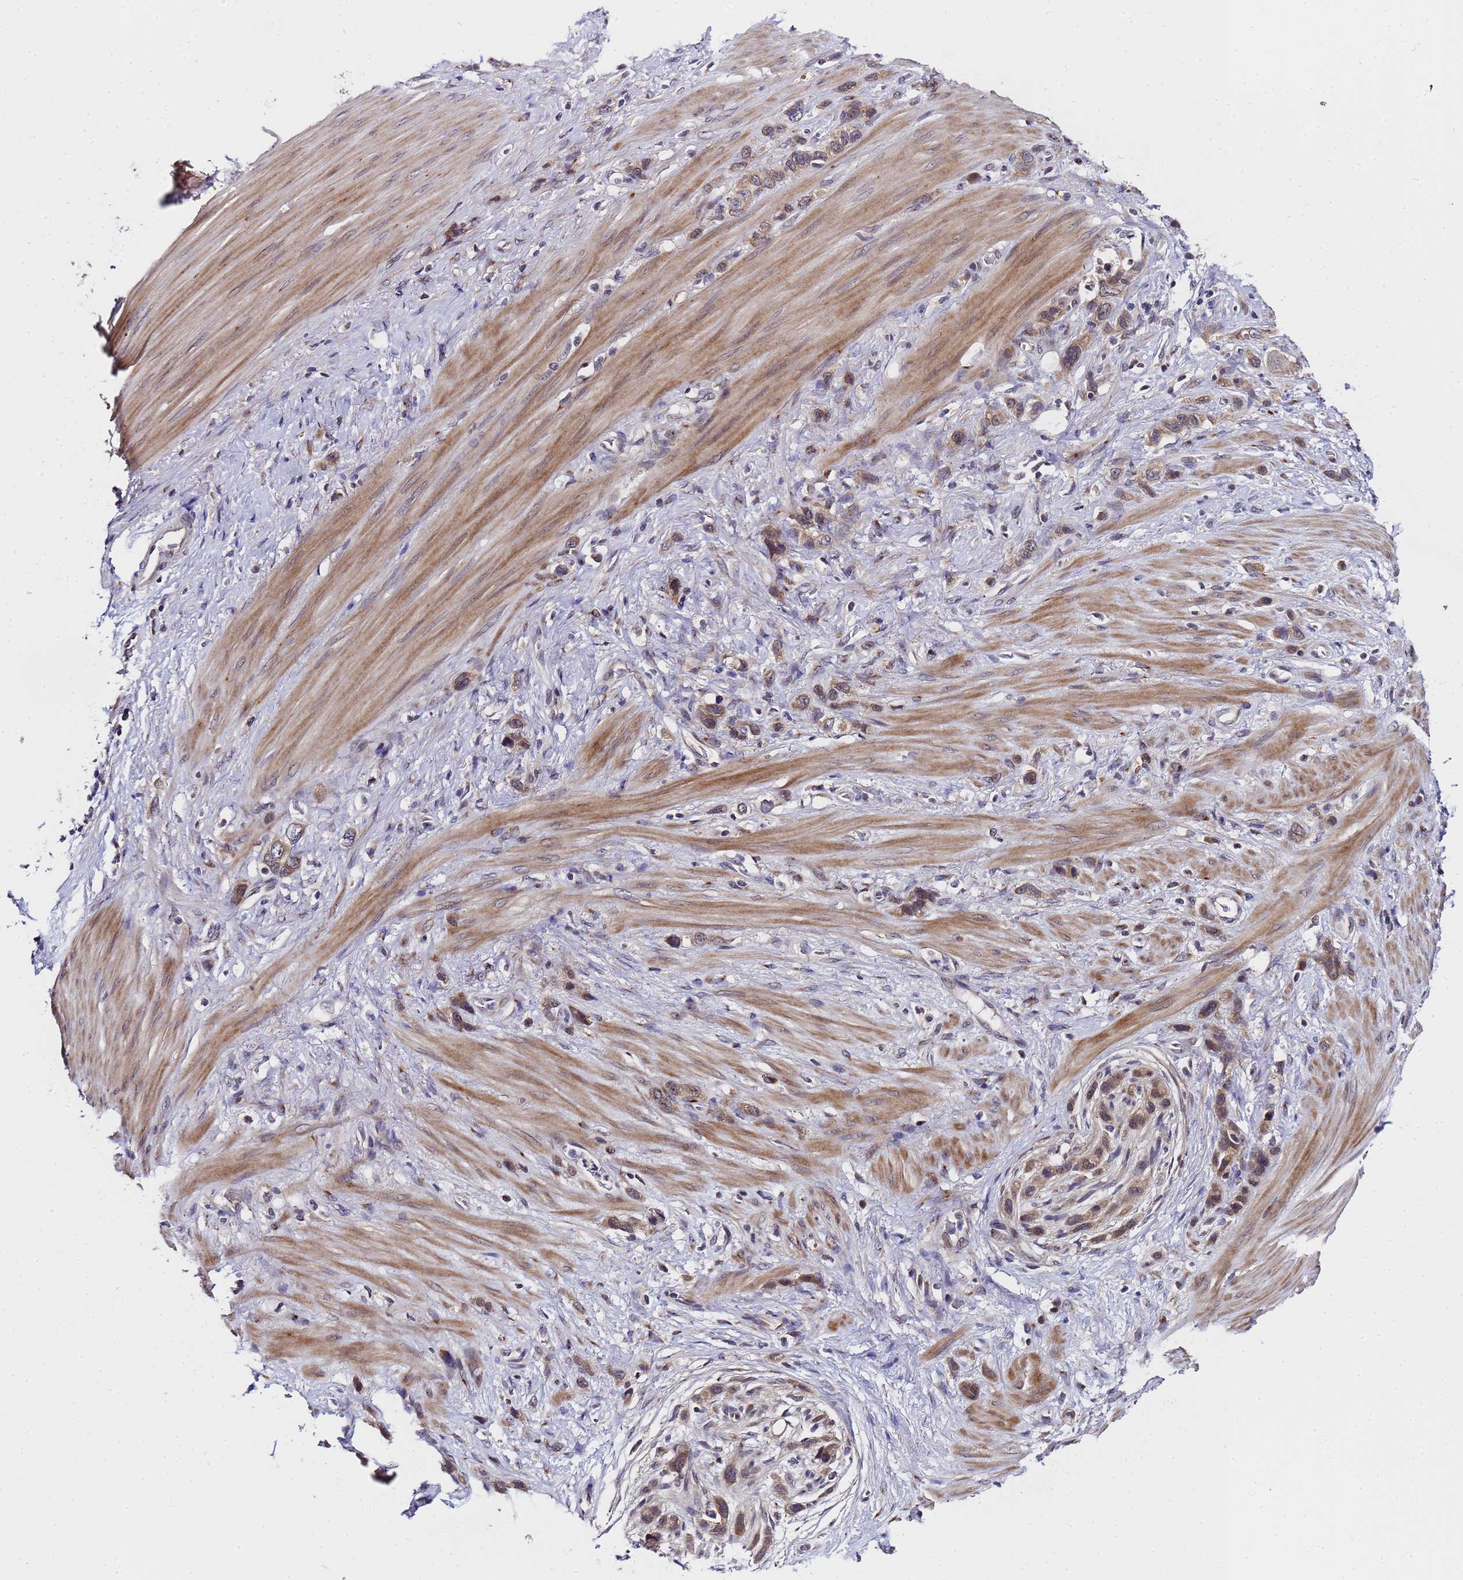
{"staining": {"intensity": "moderate", "quantity": ">75%", "location": "cytoplasmic/membranous"}, "tissue": "stomach cancer", "cell_type": "Tumor cells", "image_type": "cancer", "snomed": [{"axis": "morphology", "description": "Adenocarcinoma, NOS"}, {"axis": "morphology", "description": "Adenocarcinoma, High grade"}, {"axis": "topography", "description": "Stomach, upper"}, {"axis": "topography", "description": "Stomach, lower"}], "caption": "Immunohistochemistry (IHC) staining of stomach adenocarcinoma, which displays medium levels of moderate cytoplasmic/membranous positivity in approximately >75% of tumor cells indicating moderate cytoplasmic/membranous protein positivity. The staining was performed using DAB (3,3'-diaminobenzidine) (brown) for protein detection and nuclei were counterstained in hematoxylin (blue).", "gene": "ANAPC13", "patient": {"sex": "female", "age": 65}}